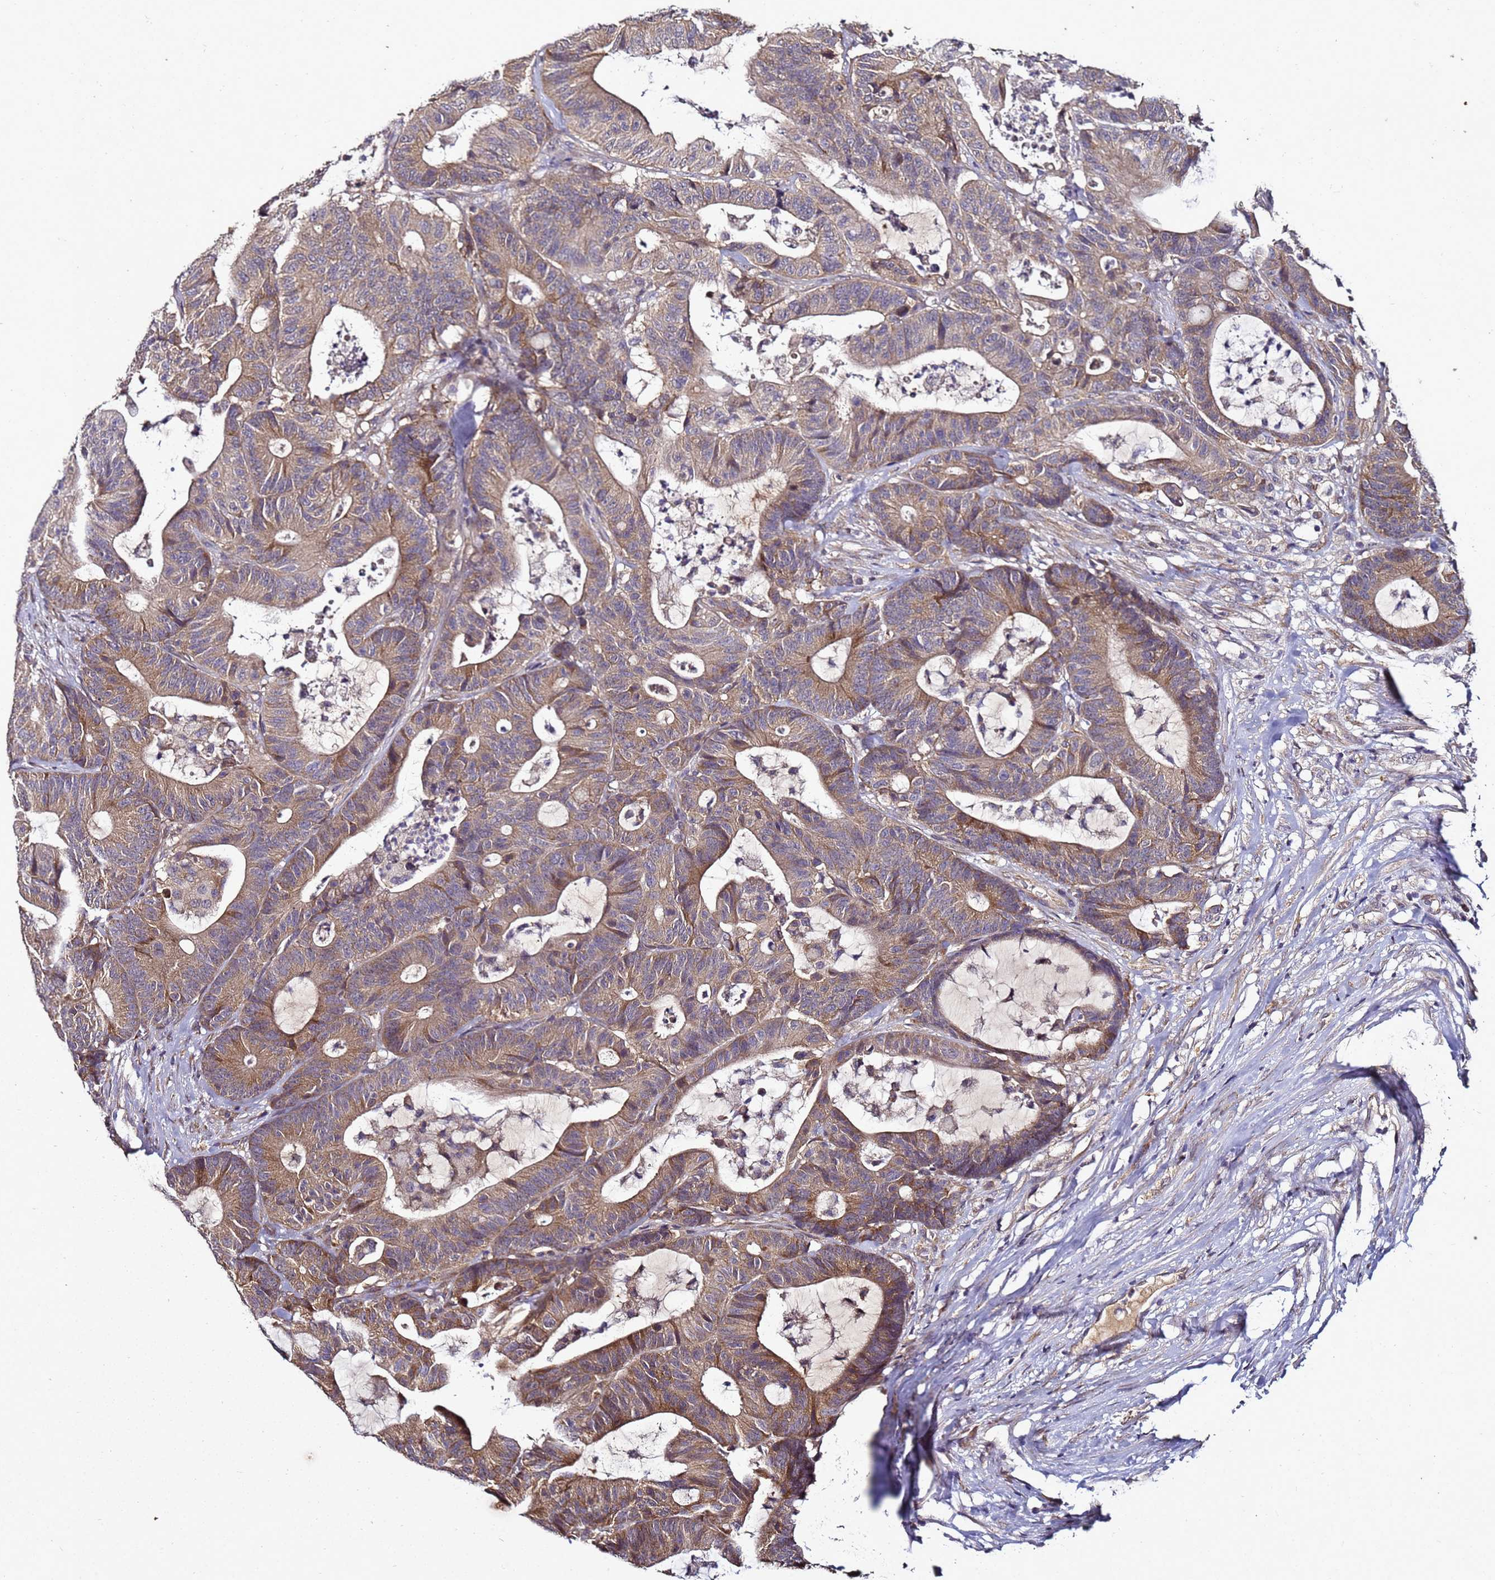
{"staining": {"intensity": "moderate", "quantity": ">75%", "location": "cytoplasmic/membranous"}, "tissue": "colorectal cancer", "cell_type": "Tumor cells", "image_type": "cancer", "snomed": [{"axis": "morphology", "description": "Adenocarcinoma, NOS"}, {"axis": "topography", "description": "Colon"}], "caption": "IHC photomicrograph of human colorectal cancer stained for a protein (brown), which exhibits medium levels of moderate cytoplasmic/membranous positivity in about >75% of tumor cells.", "gene": "ANKRD17", "patient": {"sex": "female", "age": 84}}